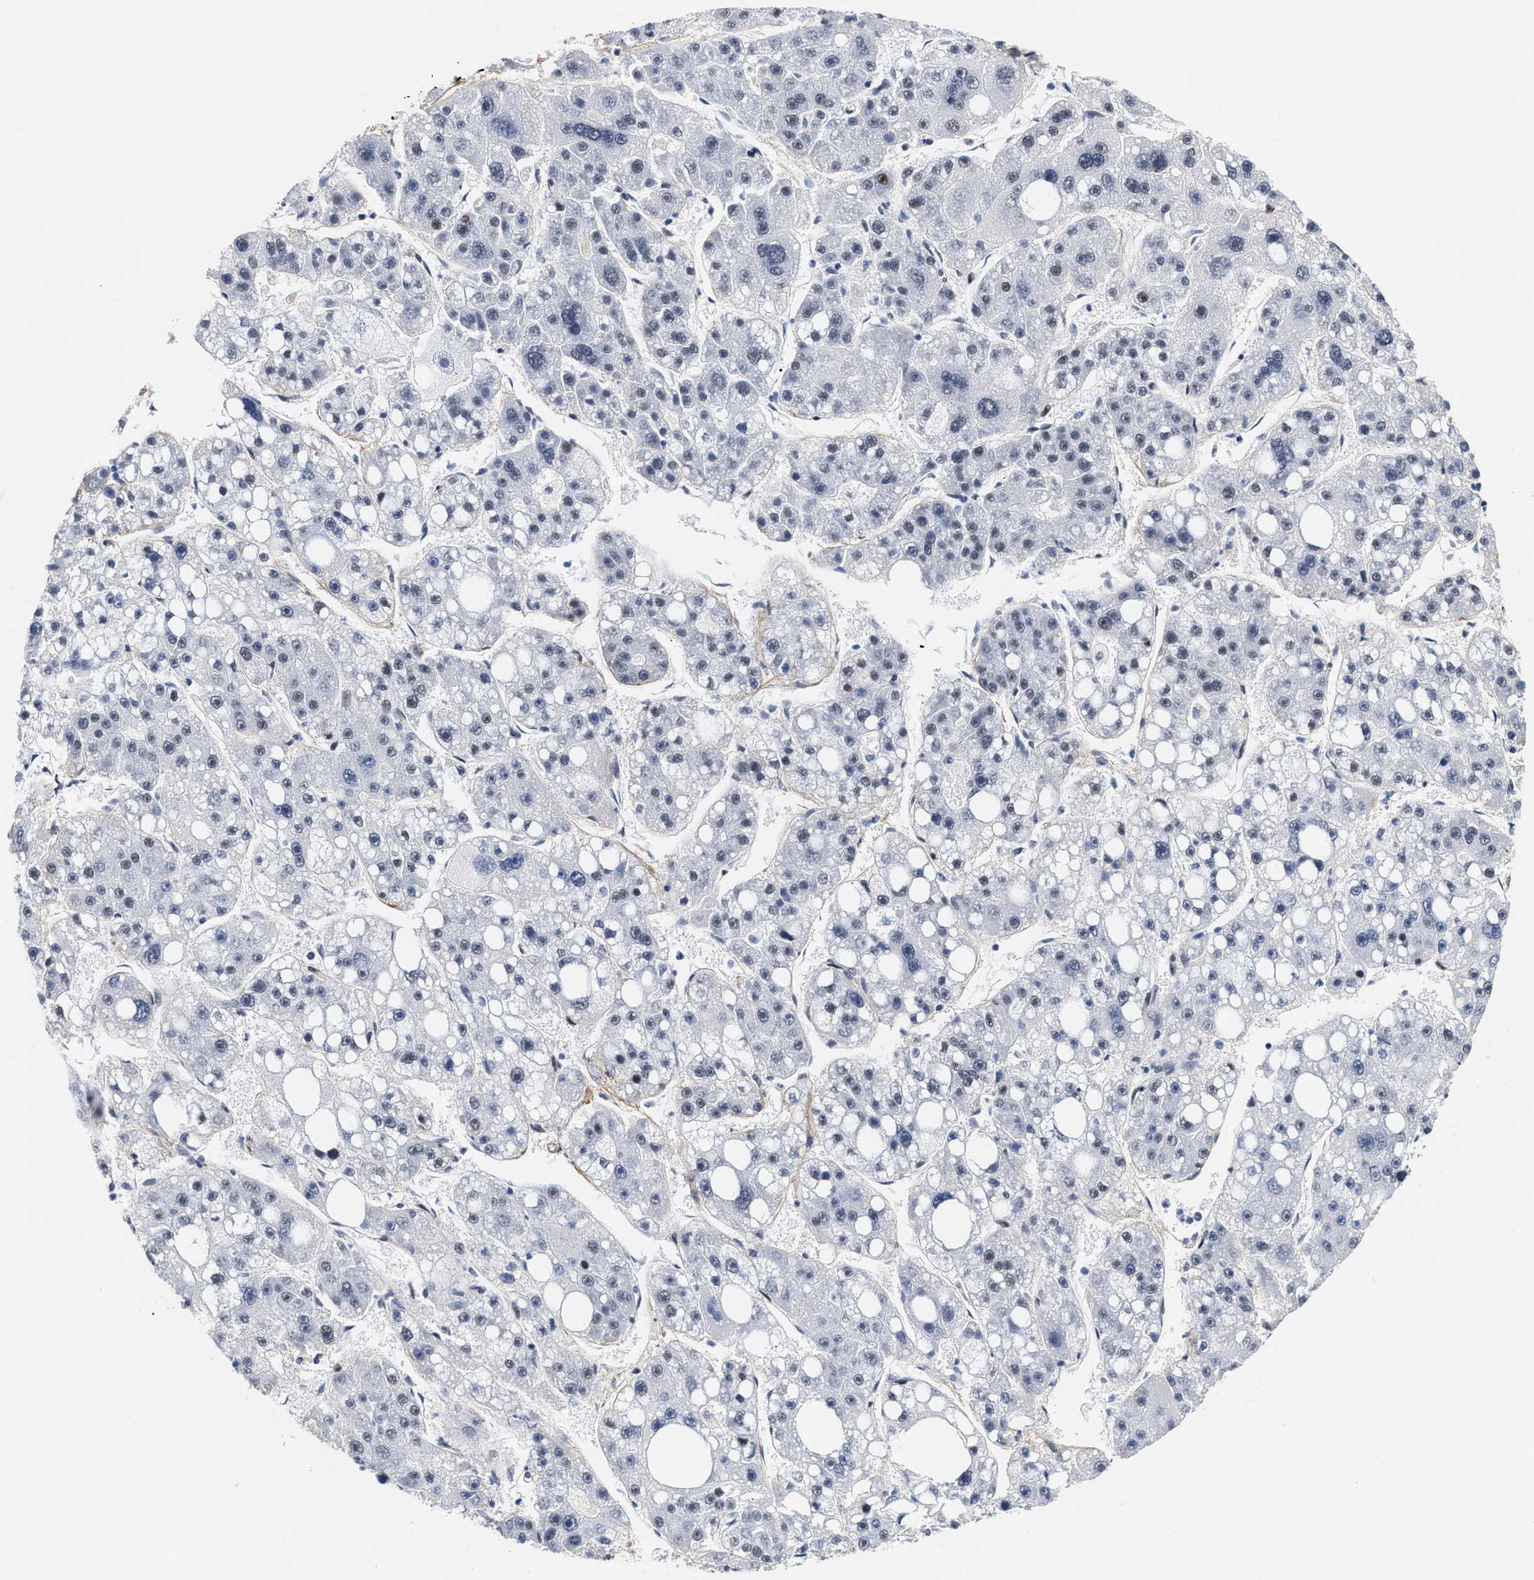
{"staining": {"intensity": "weak", "quantity": "<25%", "location": "nuclear"}, "tissue": "liver cancer", "cell_type": "Tumor cells", "image_type": "cancer", "snomed": [{"axis": "morphology", "description": "Carcinoma, Hepatocellular, NOS"}, {"axis": "topography", "description": "Liver"}], "caption": "Tumor cells are negative for brown protein staining in liver cancer (hepatocellular carcinoma). (Brightfield microscopy of DAB (3,3'-diaminobenzidine) immunohistochemistry (IHC) at high magnification).", "gene": "ACTL7B", "patient": {"sex": "female", "age": 61}}